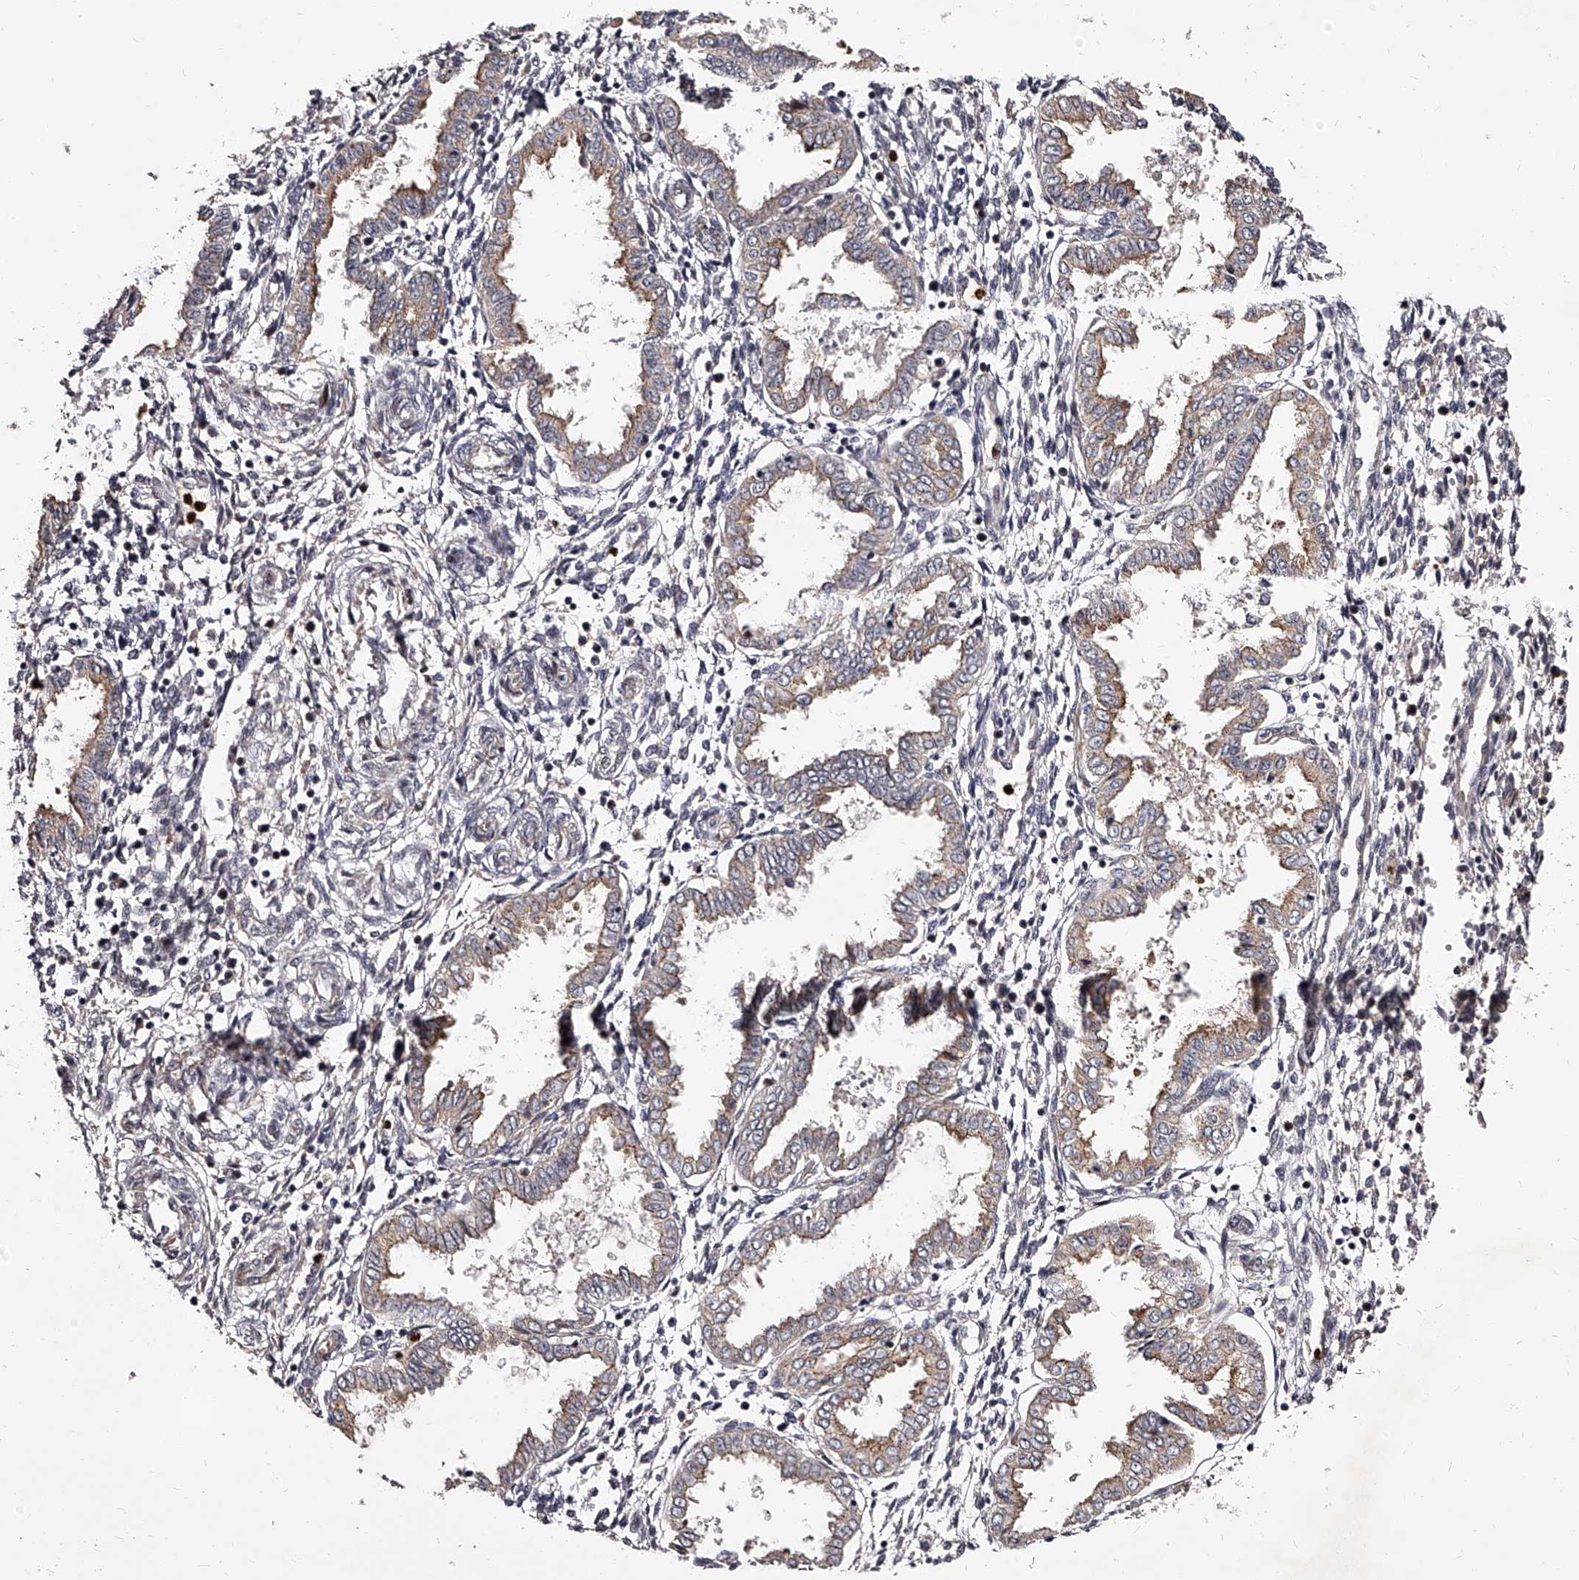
{"staining": {"intensity": "weak", "quantity": "<25%", "location": "cytoplasmic/membranous"}, "tissue": "endometrium", "cell_type": "Cells in endometrial stroma", "image_type": "normal", "snomed": [{"axis": "morphology", "description": "Normal tissue, NOS"}, {"axis": "topography", "description": "Endometrium"}], "caption": "Human endometrium stained for a protein using immunohistochemistry shows no staining in cells in endometrial stroma.", "gene": "RSC1A1", "patient": {"sex": "female", "age": 33}}